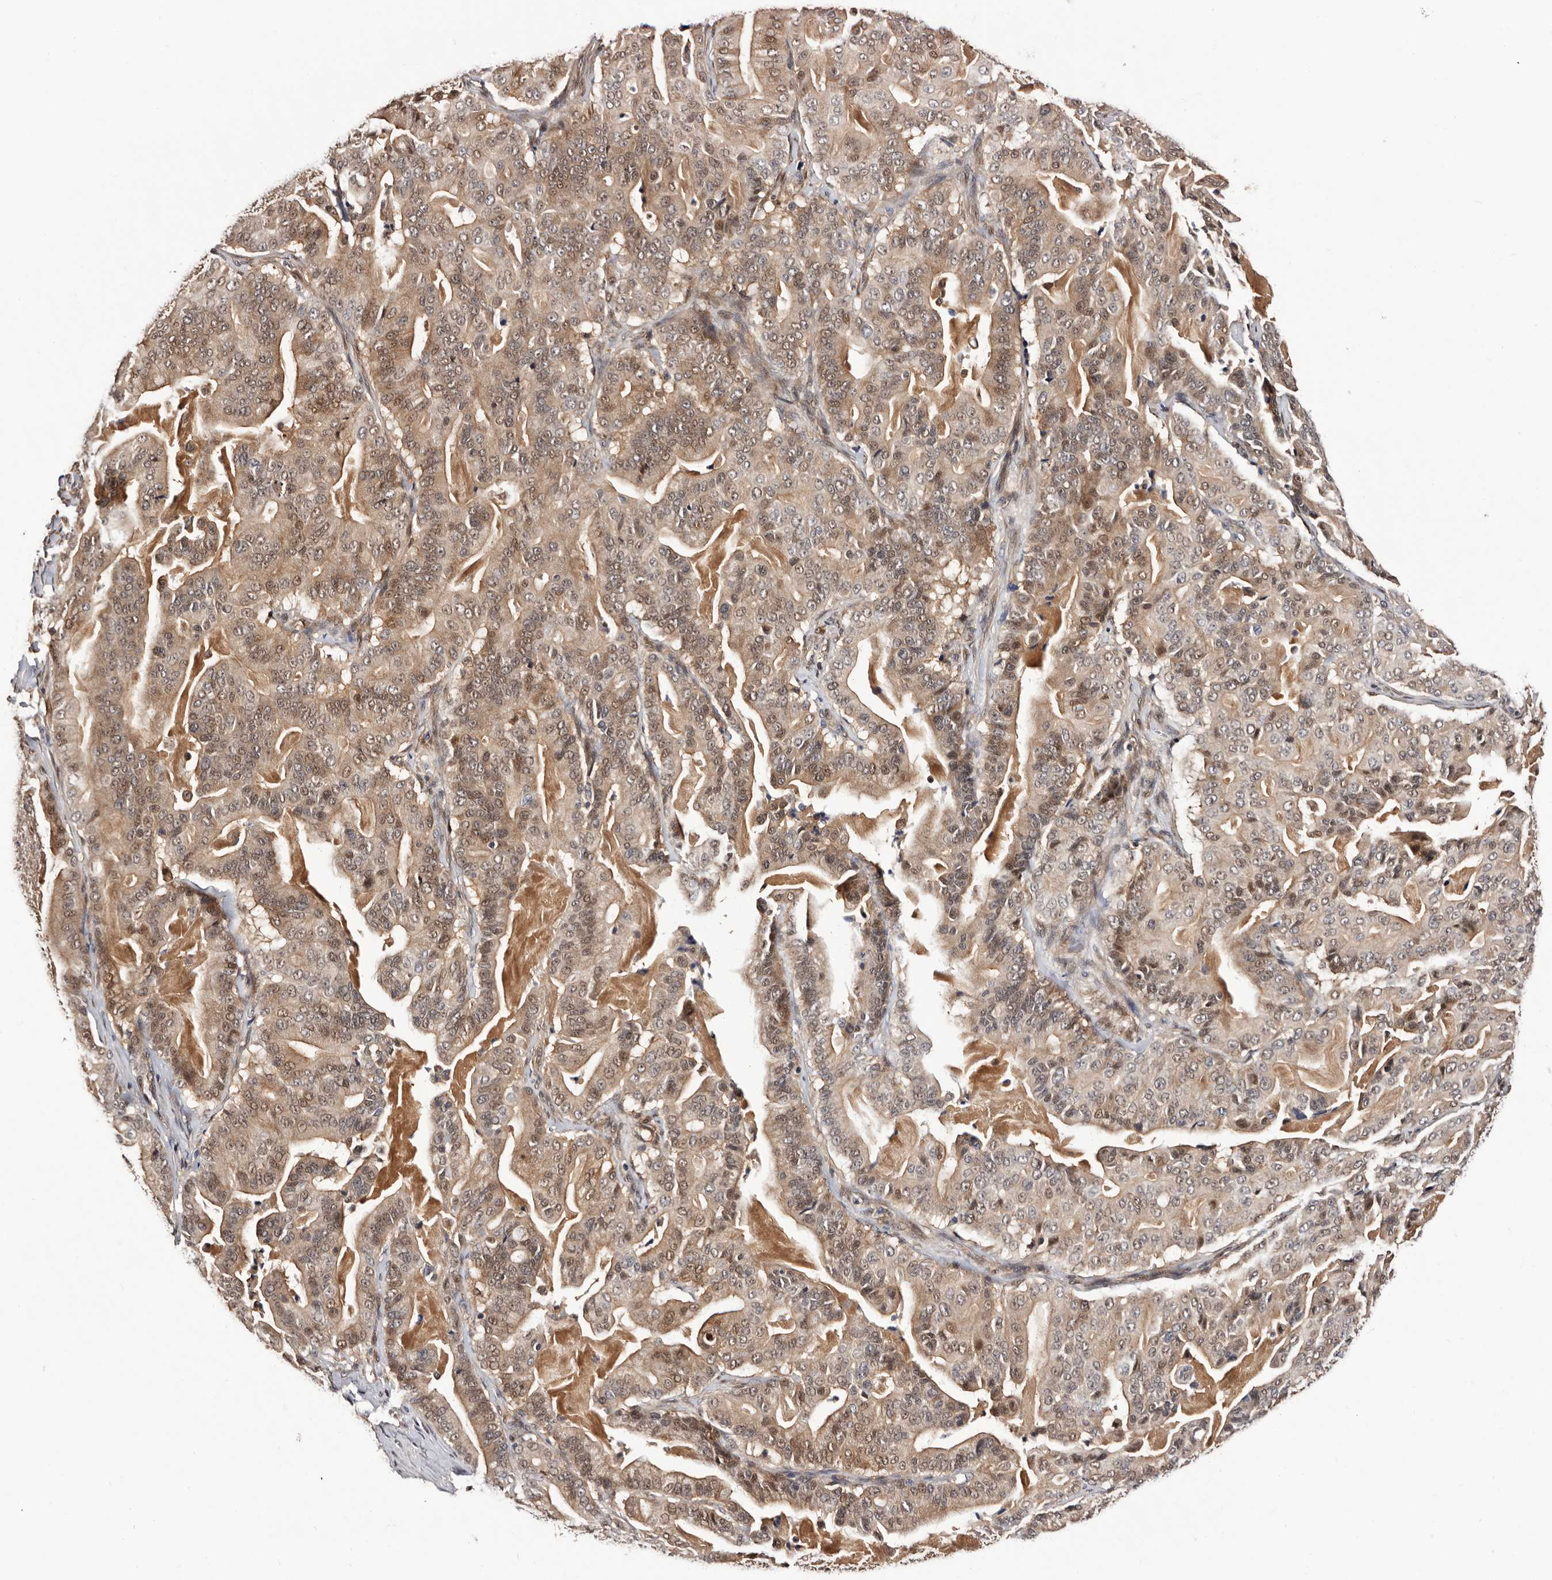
{"staining": {"intensity": "moderate", "quantity": ">75%", "location": "cytoplasmic/membranous,nuclear"}, "tissue": "pancreatic cancer", "cell_type": "Tumor cells", "image_type": "cancer", "snomed": [{"axis": "morphology", "description": "Adenocarcinoma, NOS"}, {"axis": "topography", "description": "Pancreas"}], "caption": "Approximately >75% of tumor cells in human pancreatic cancer (adenocarcinoma) show moderate cytoplasmic/membranous and nuclear protein staining as visualized by brown immunohistochemical staining.", "gene": "TP53I3", "patient": {"sex": "male", "age": 63}}